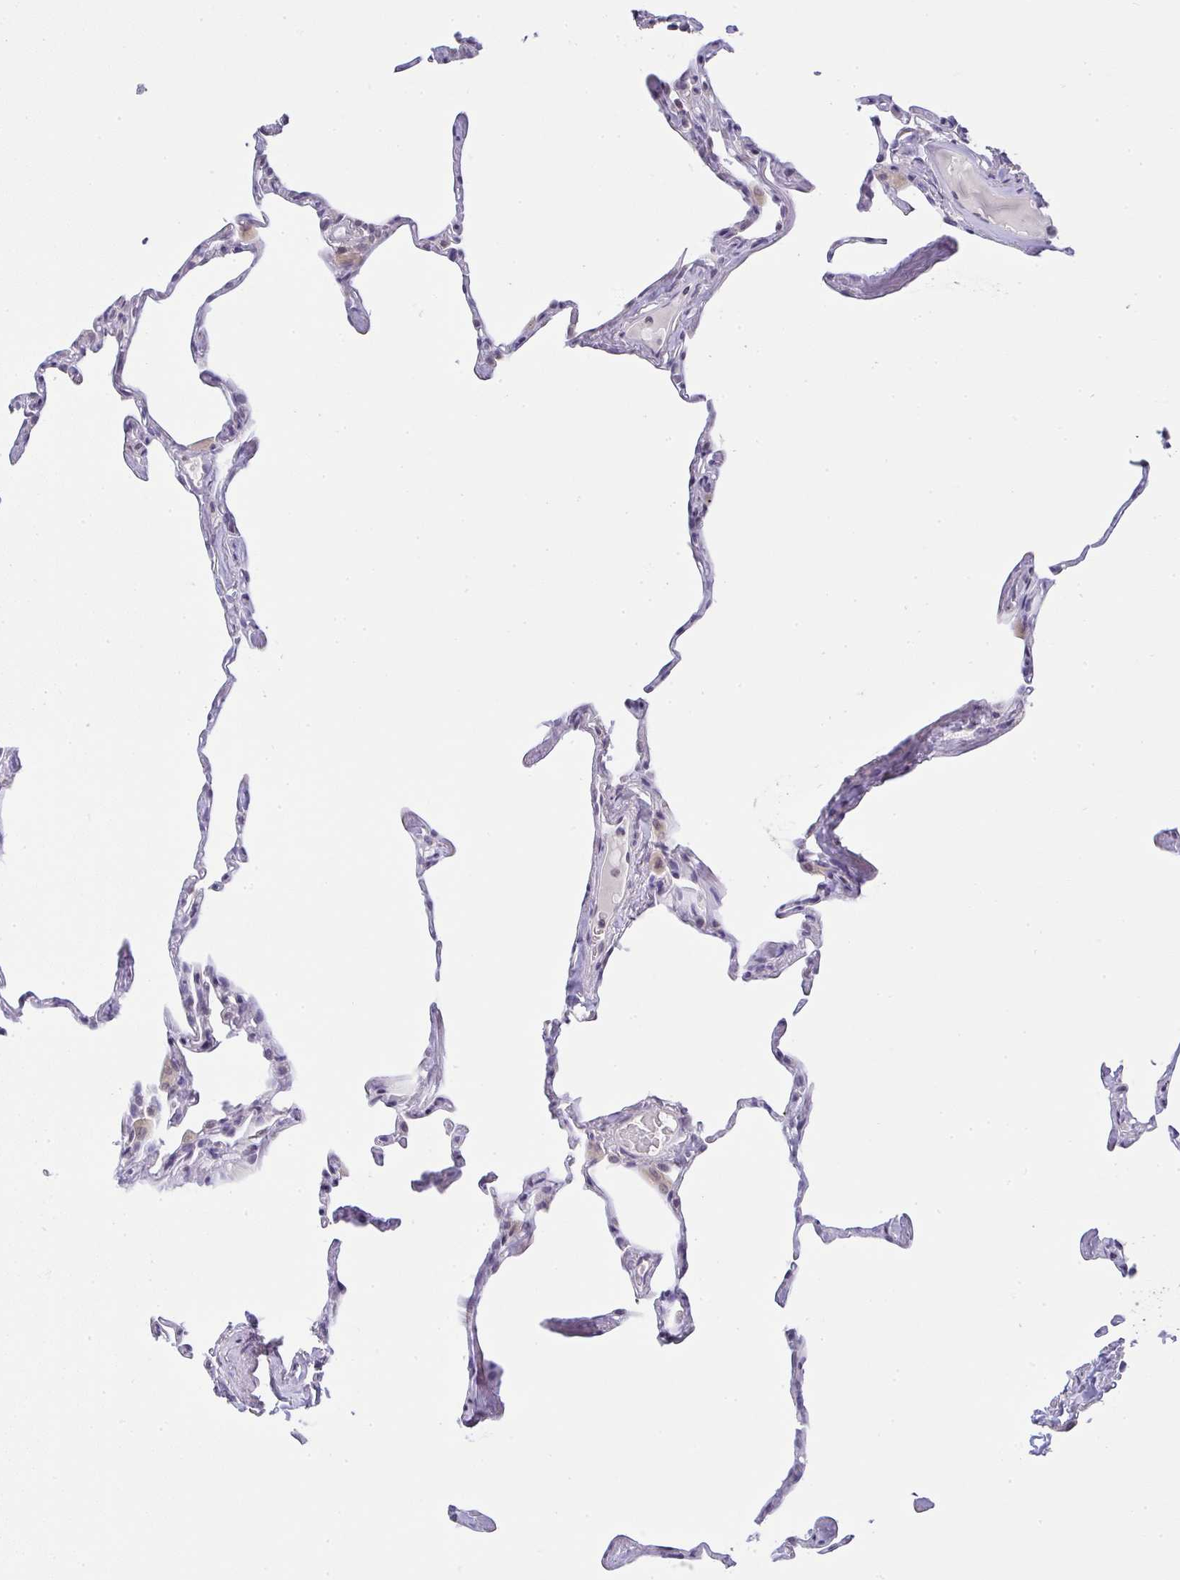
{"staining": {"intensity": "negative", "quantity": "none", "location": "none"}, "tissue": "lung", "cell_type": "Alveolar cells", "image_type": "normal", "snomed": [{"axis": "morphology", "description": "Normal tissue, NOS"}, {"axis": "topography", "description": "Lung"}], "caption": "High magnification brightfield microscopy of unremarkable lung stained with DAB (brown) and counterstained with hematoxylin (blue): alveolar cells show no significant staining. Nuclei are stained in blue.", "gene": "CACNA1S", "patient": {"sex": "male", "age": 65}}